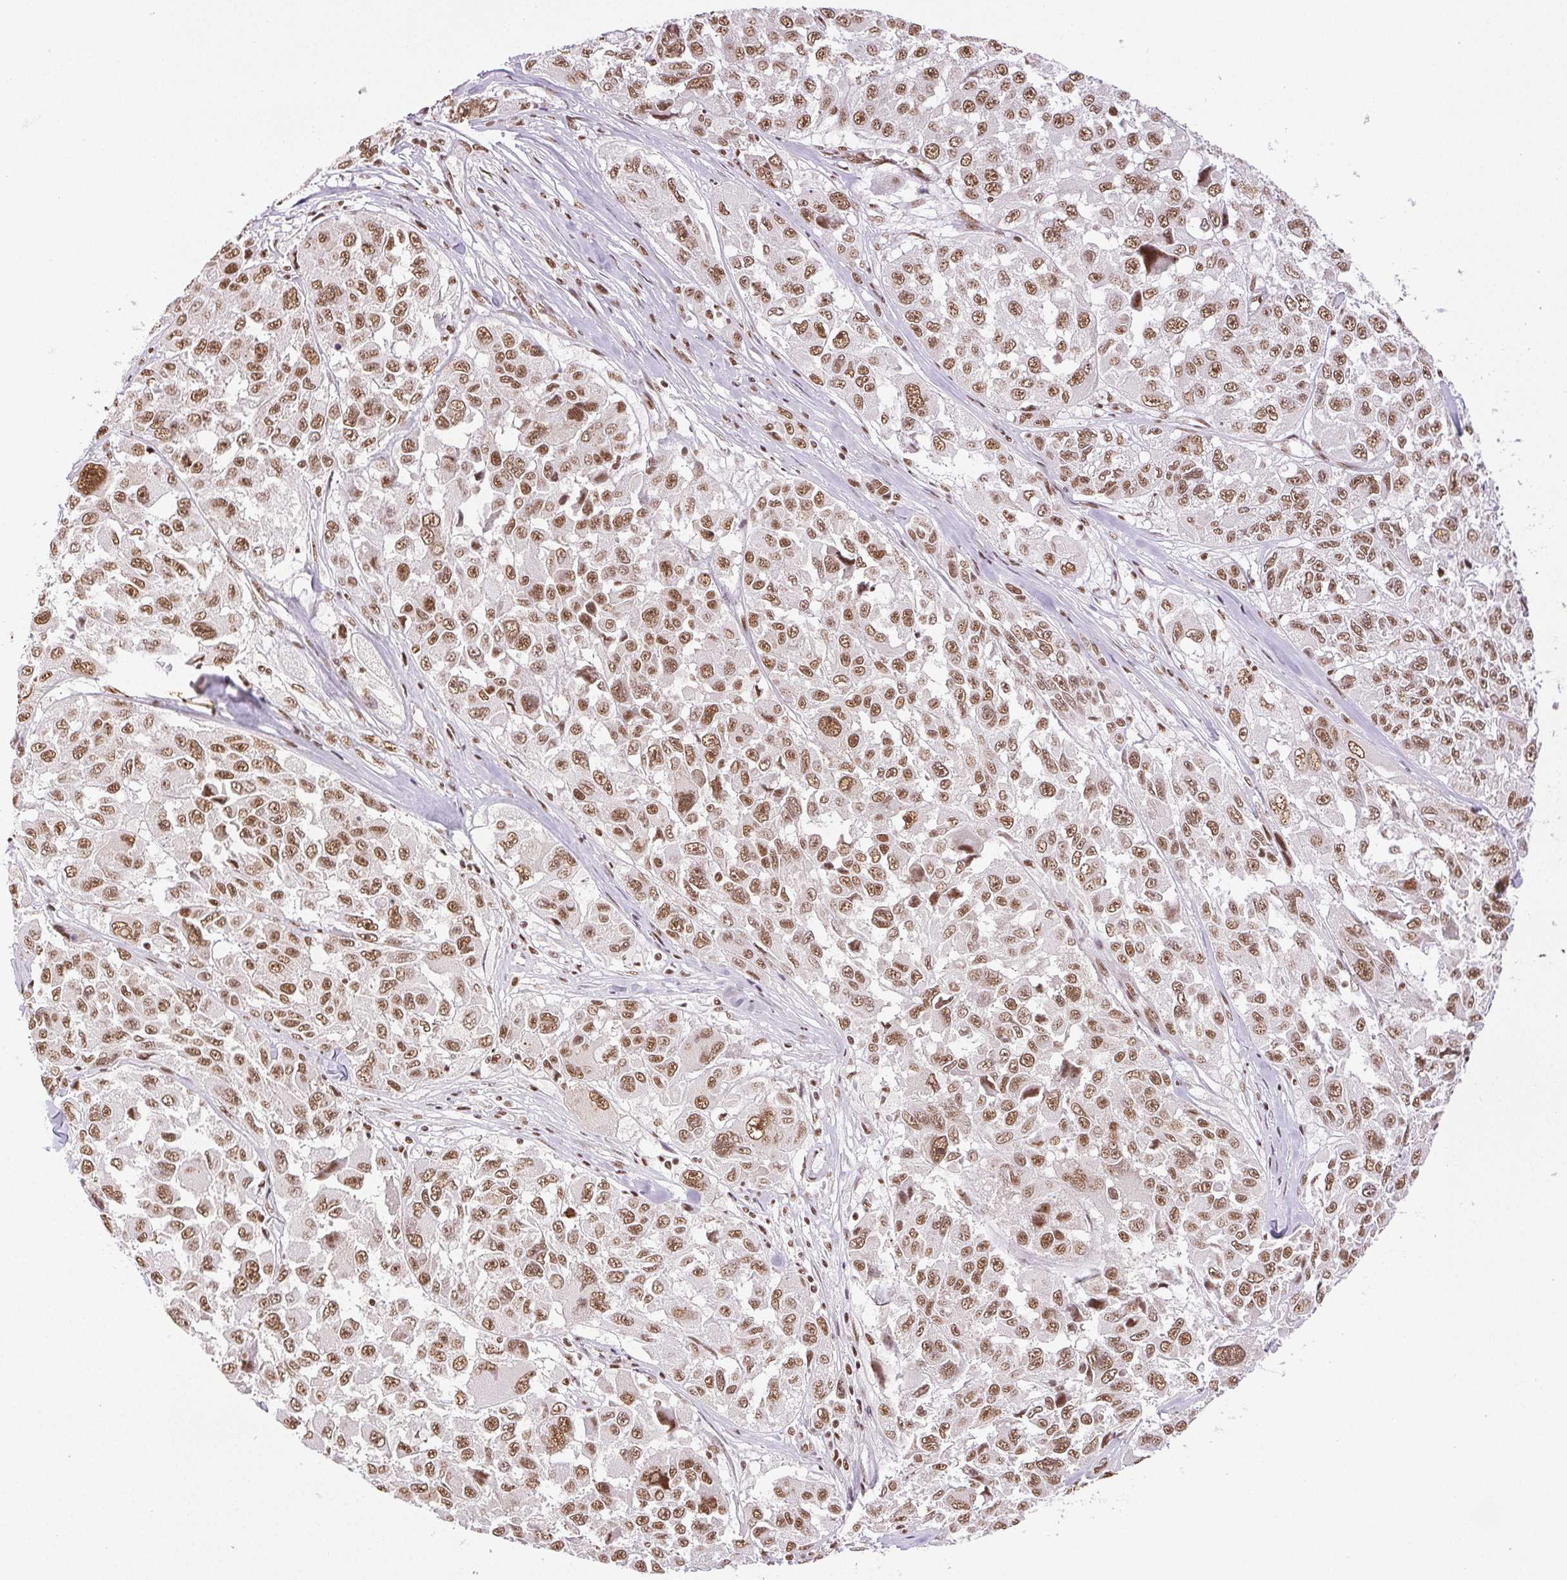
{"staining": {"intensity": "moderate", "quantity": ">75%", "location": "nuclear"}, "tissue": "melanoma", "cell_type": "Tumor cells", "image_type": "cancer", "snomed": [{"axis": "morphology", "description": "Malignant melanoma, NOS"}, {"axis": "topography", "description": "Skin"}], "caption": "High-magnification brightfield microscopy of melanoma stained with DAB (3,3'-diaminobenzidine) (brown) and counterstained with hematoxylin (blue). tumor cells exhibit moderate nuclear expression is present in about>75% of cells. The staining was performed using DAB to visualize the protein expression in brown, while the nuclei were stained in blue with hematoxylin (Magnification: 20x).", "gene": "IK", "patient": {"sex": "female", "age": 66}}